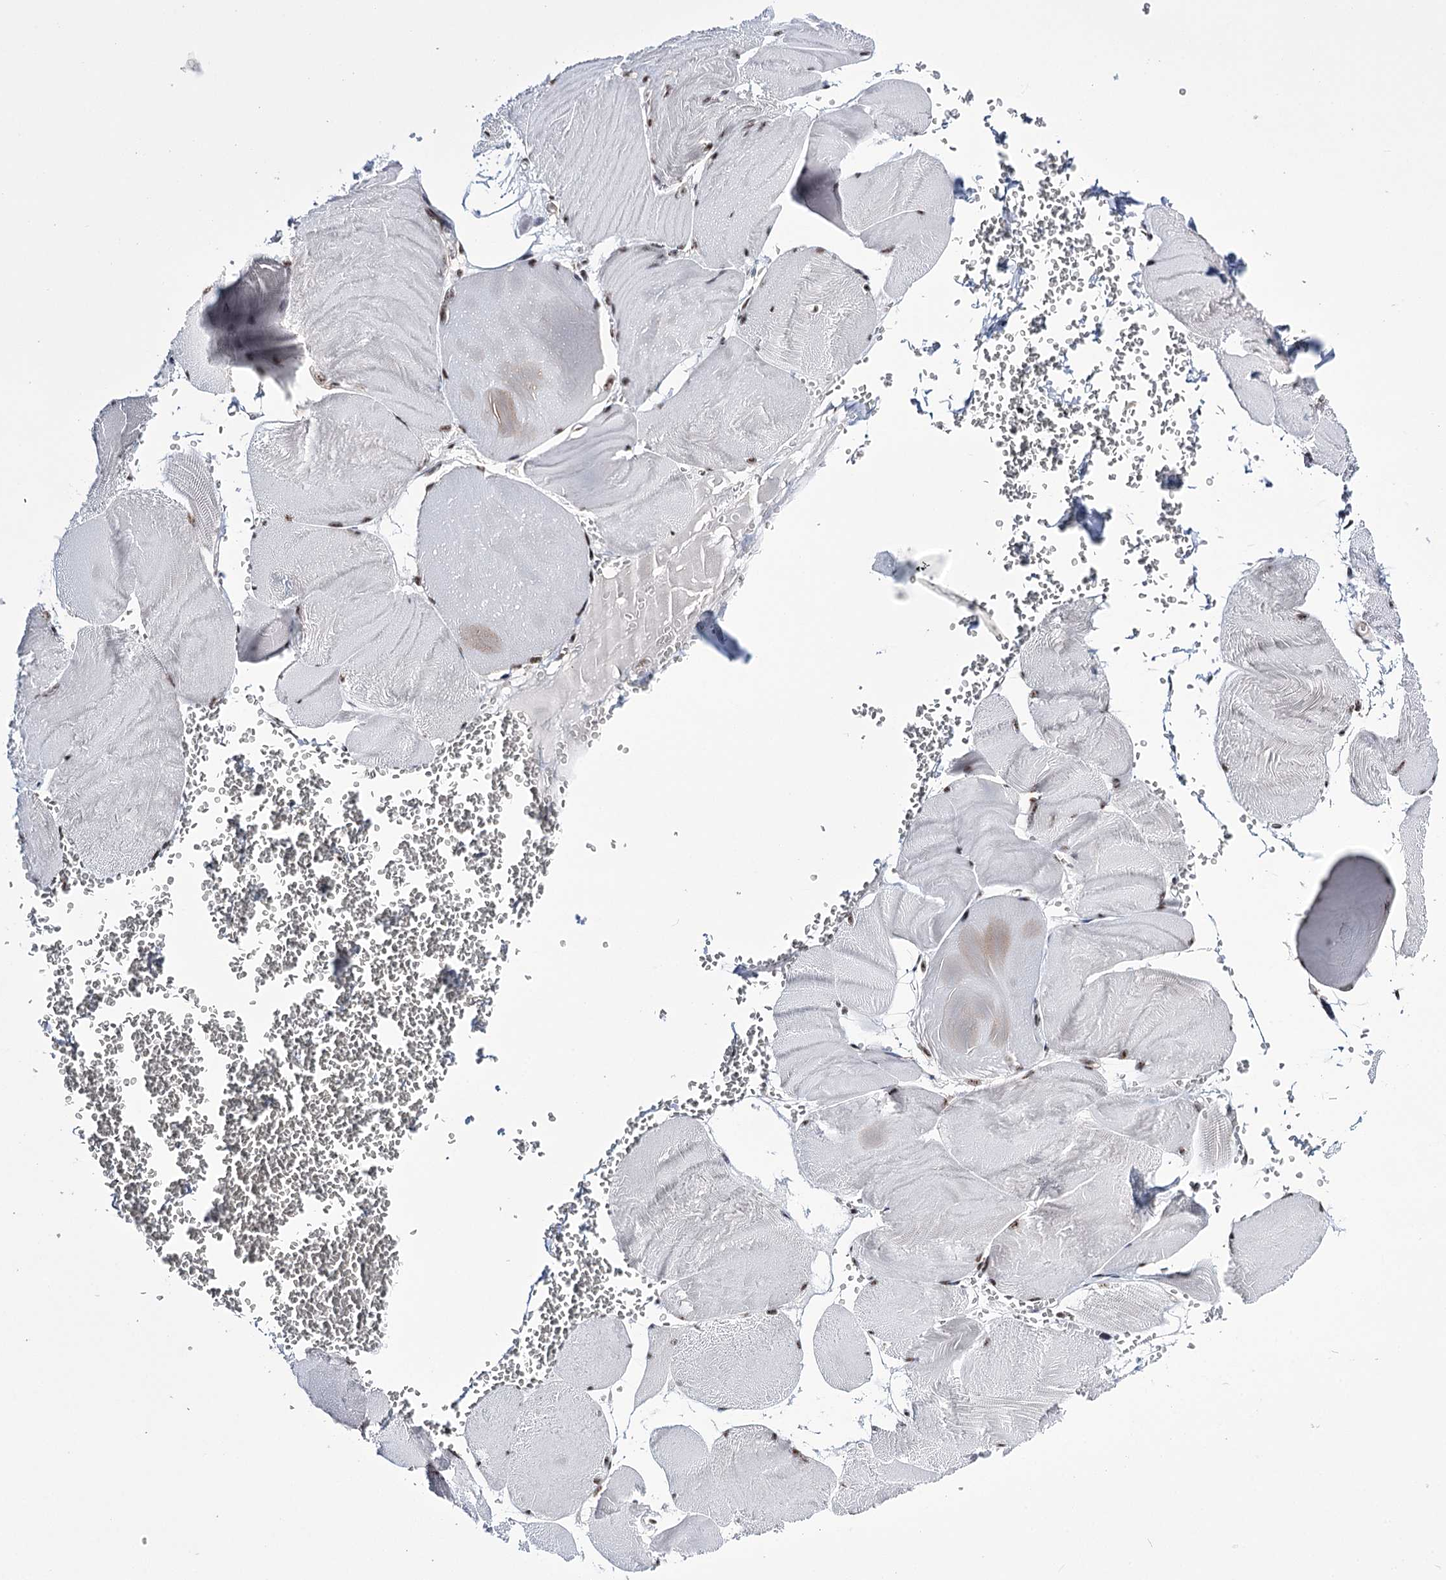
{"staining": {"intensity": "moderate", "quantity": "25%-75%", "location": "nuclear"}, "tissue": "skeletal muscle", "cell_type": "Myocytes", "image_type": "normal", "snomed": [{"axis": "morphology", "description": "Normal tissue, NOS"}, {"axis": "morphology", "description": "Basal cell carcinoma"}, {"axis": "topography", "description": "Skeletal muscle"}], "caption": "Myocytes display medium levels of moderate nuclear expression in about 25%-75% of cells in unremarkable human skeletal muscle. (DAB = brown stain, brightfield microscopy at high magnification).", "gene": "PRPF40A", "patient": {"sex": "female", "age": 64}}